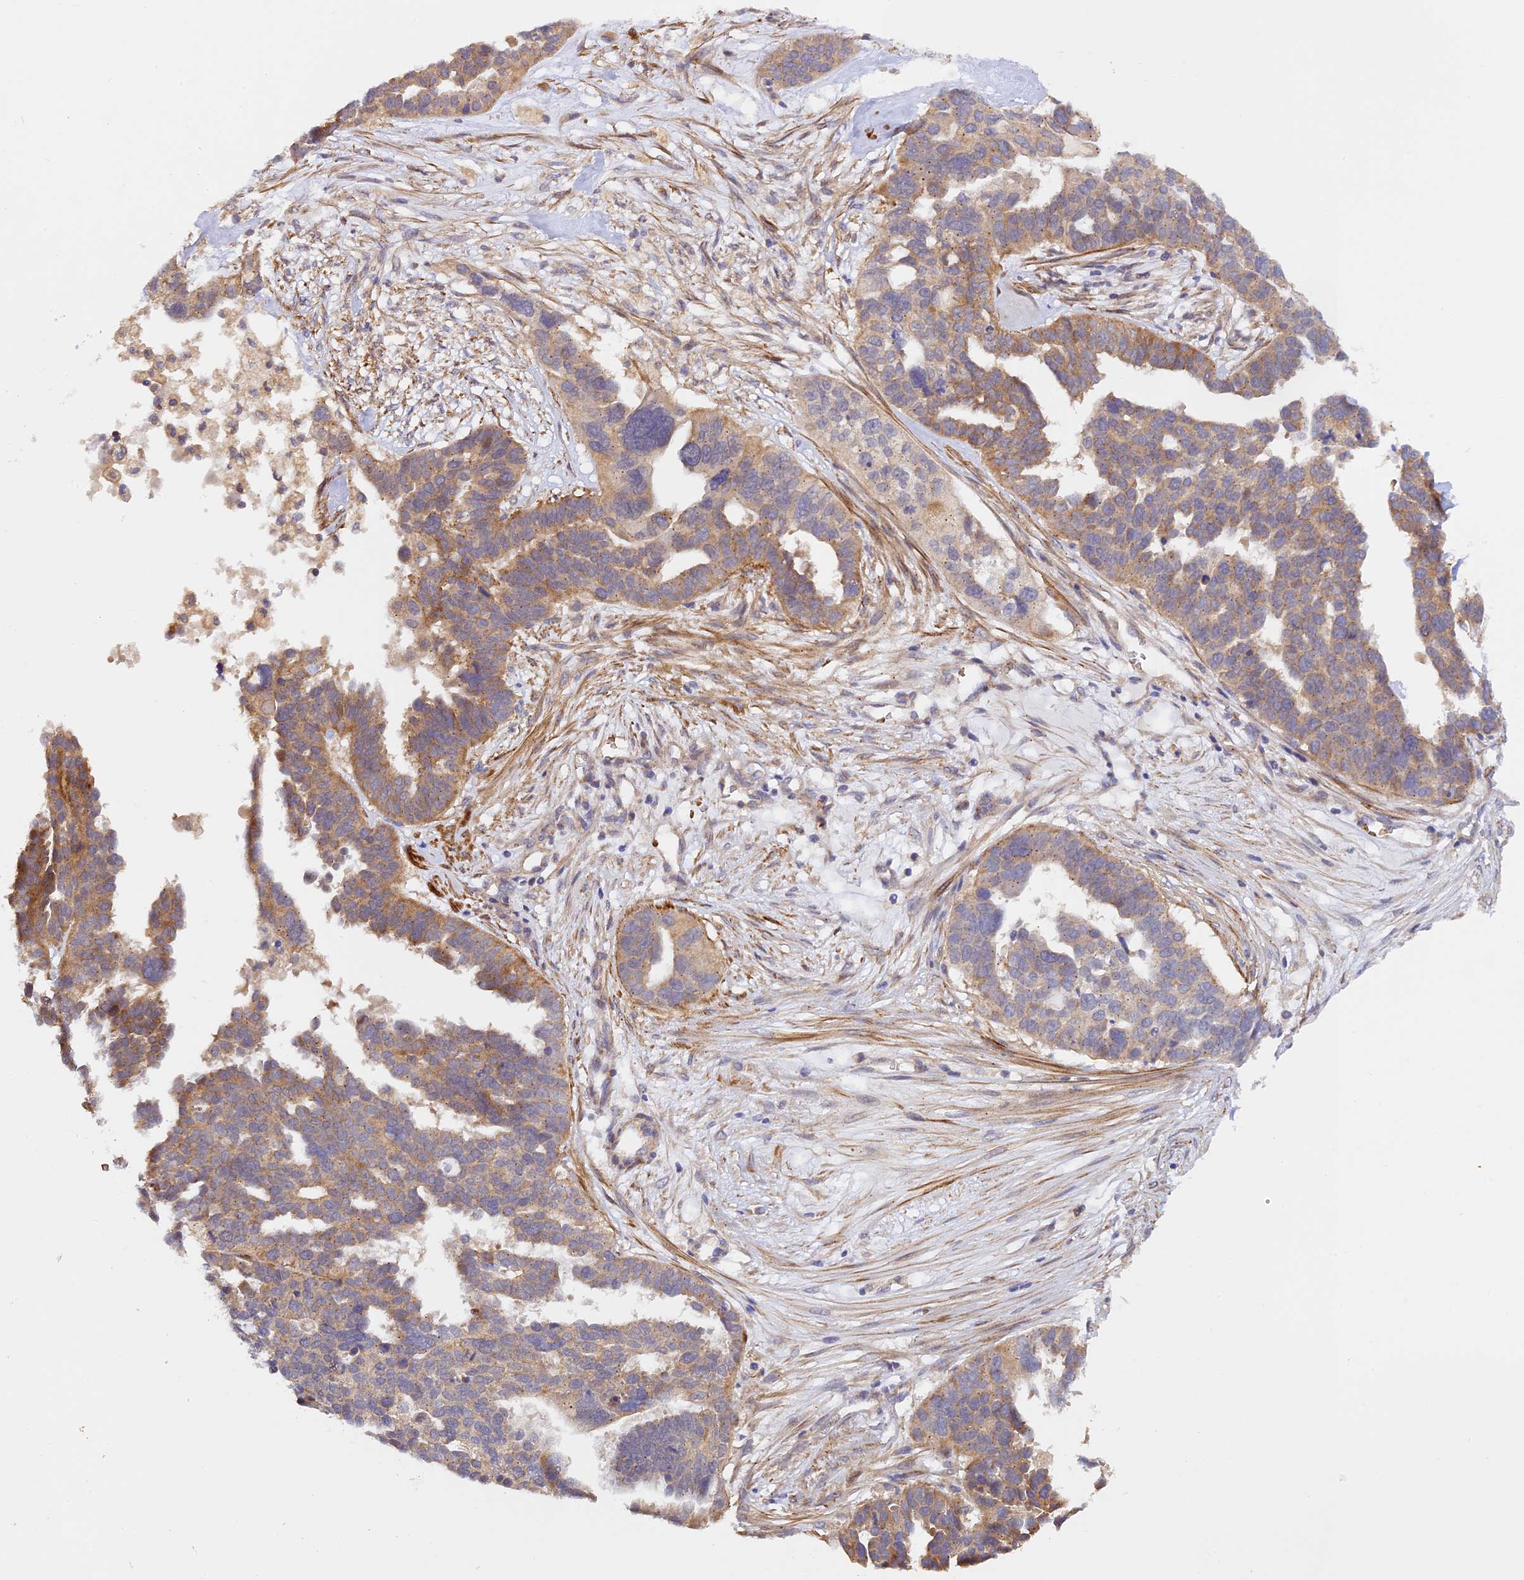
{"staining": {"intensity": "moderate", "quantity": "<25%", "location": "cytoplasmic/membranous"}, "tissue": "ovarian cancer", "cell_type": "Tumor cells", "image_type": "cancer", "snomed": [{"axis": "morphology", "description": "Cystadenocarcinoma, serous, NOS"}, {"axis": "topography", "description": "Ovary"}], "caption": "Ovarian cancer (serous cystadenocarcinoma) stained for a protein (brown) demonstrates moderate cytoplasmic/membranous positive expression in about <25% of tumor cells.", "gene": "WDFY4", "patient": {"sex": "female", "age": 59}}